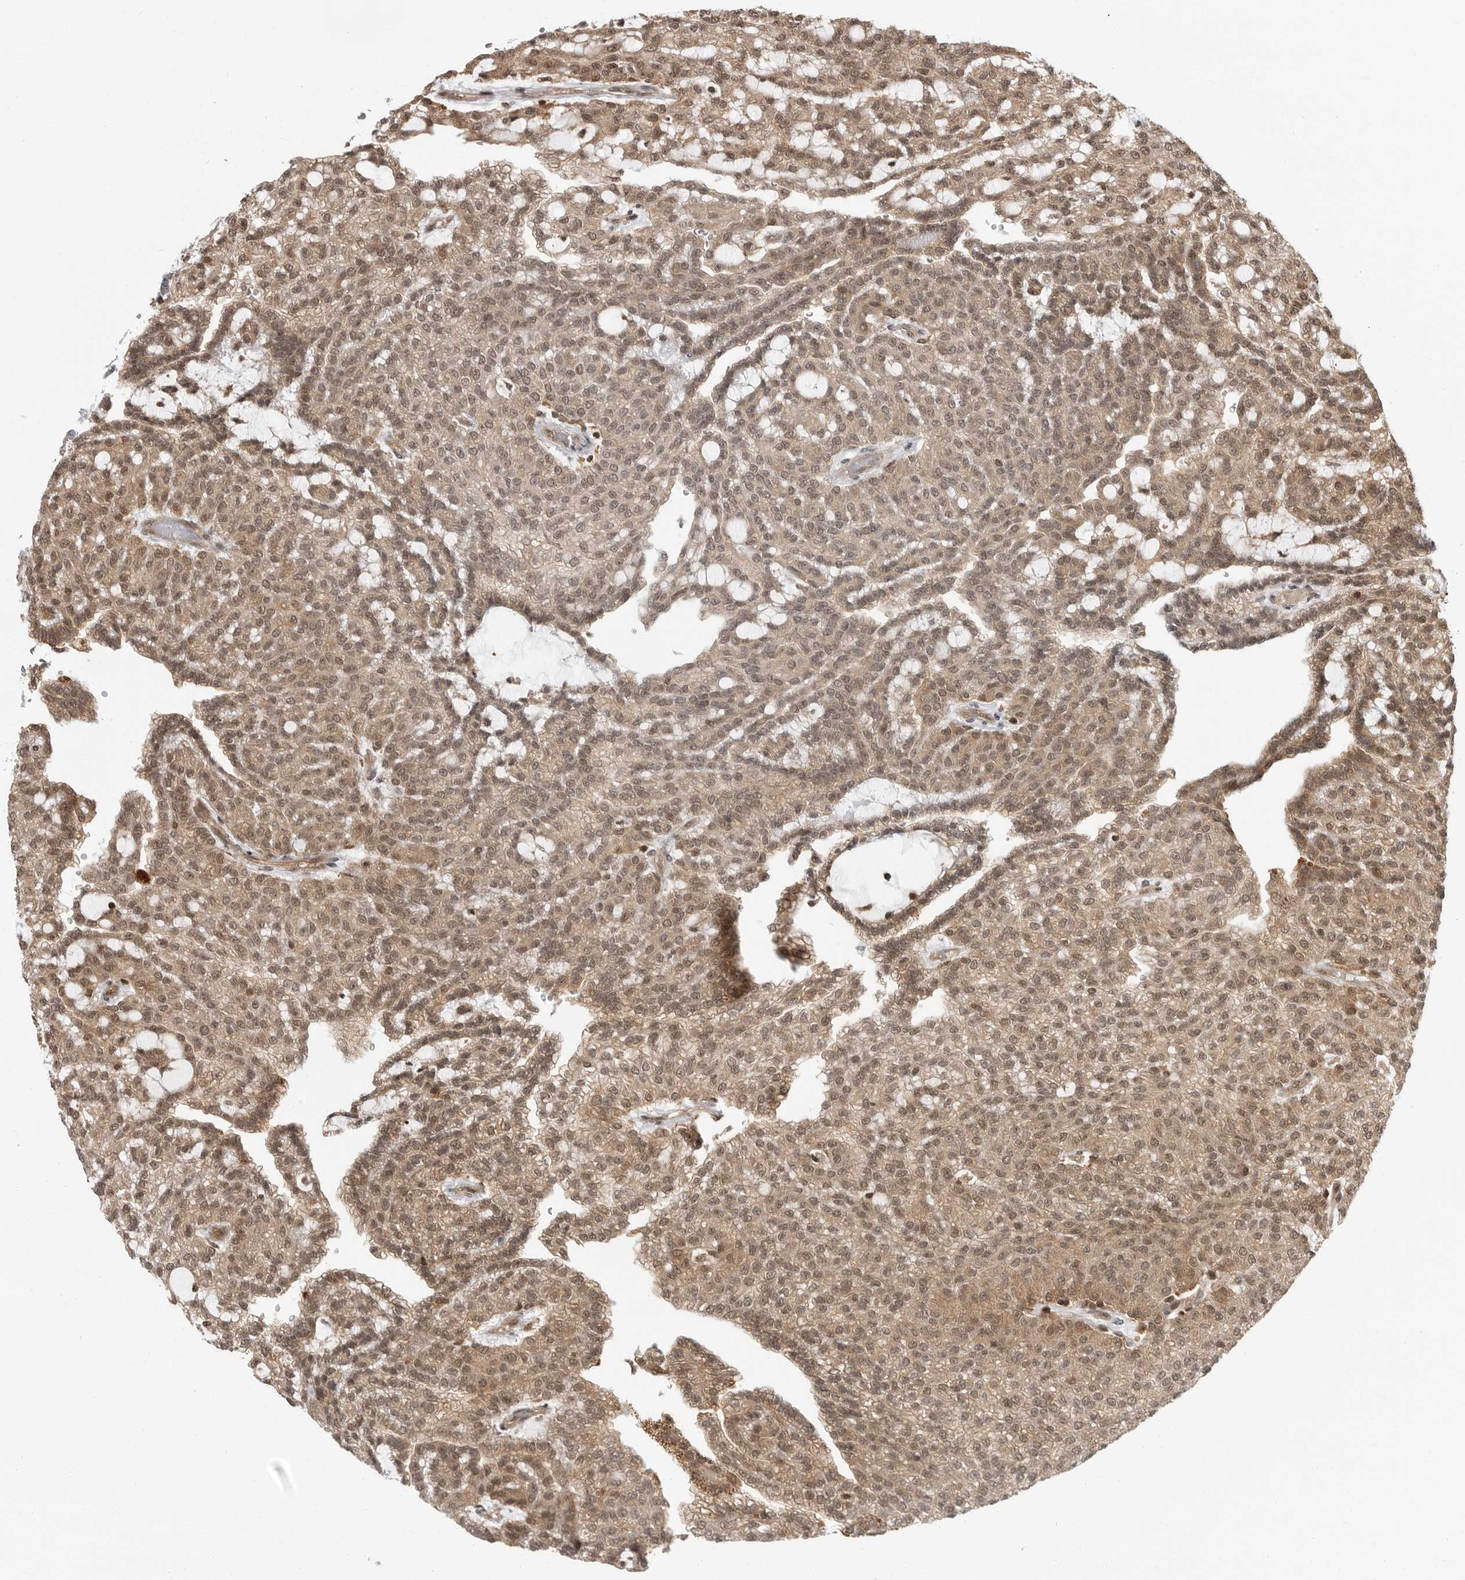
{"staining": {"intensity": "moderate", "quantity": "25%-75%", "location": "cytoplasmic/membranous,nuclear"}, "tissue": "renal cancer", "cell_type": "Tumor cells", "image_type": "cancer", "snomed": [{"axis": "morphology", "description": "Adenocarcinoma, NOS"}, {"axis": "topography", "description": "Kidney"}], "caption": "Renal cancer (adenocarcinoma) tissue demonstrates moderate cytoplasmic/membranous and nuclear positivity in about 25%-75% of tumor cells, visualized by immunohistochemistry.", "gene": "SZRD1", "patient": {"sex": "male", "age": 63}}